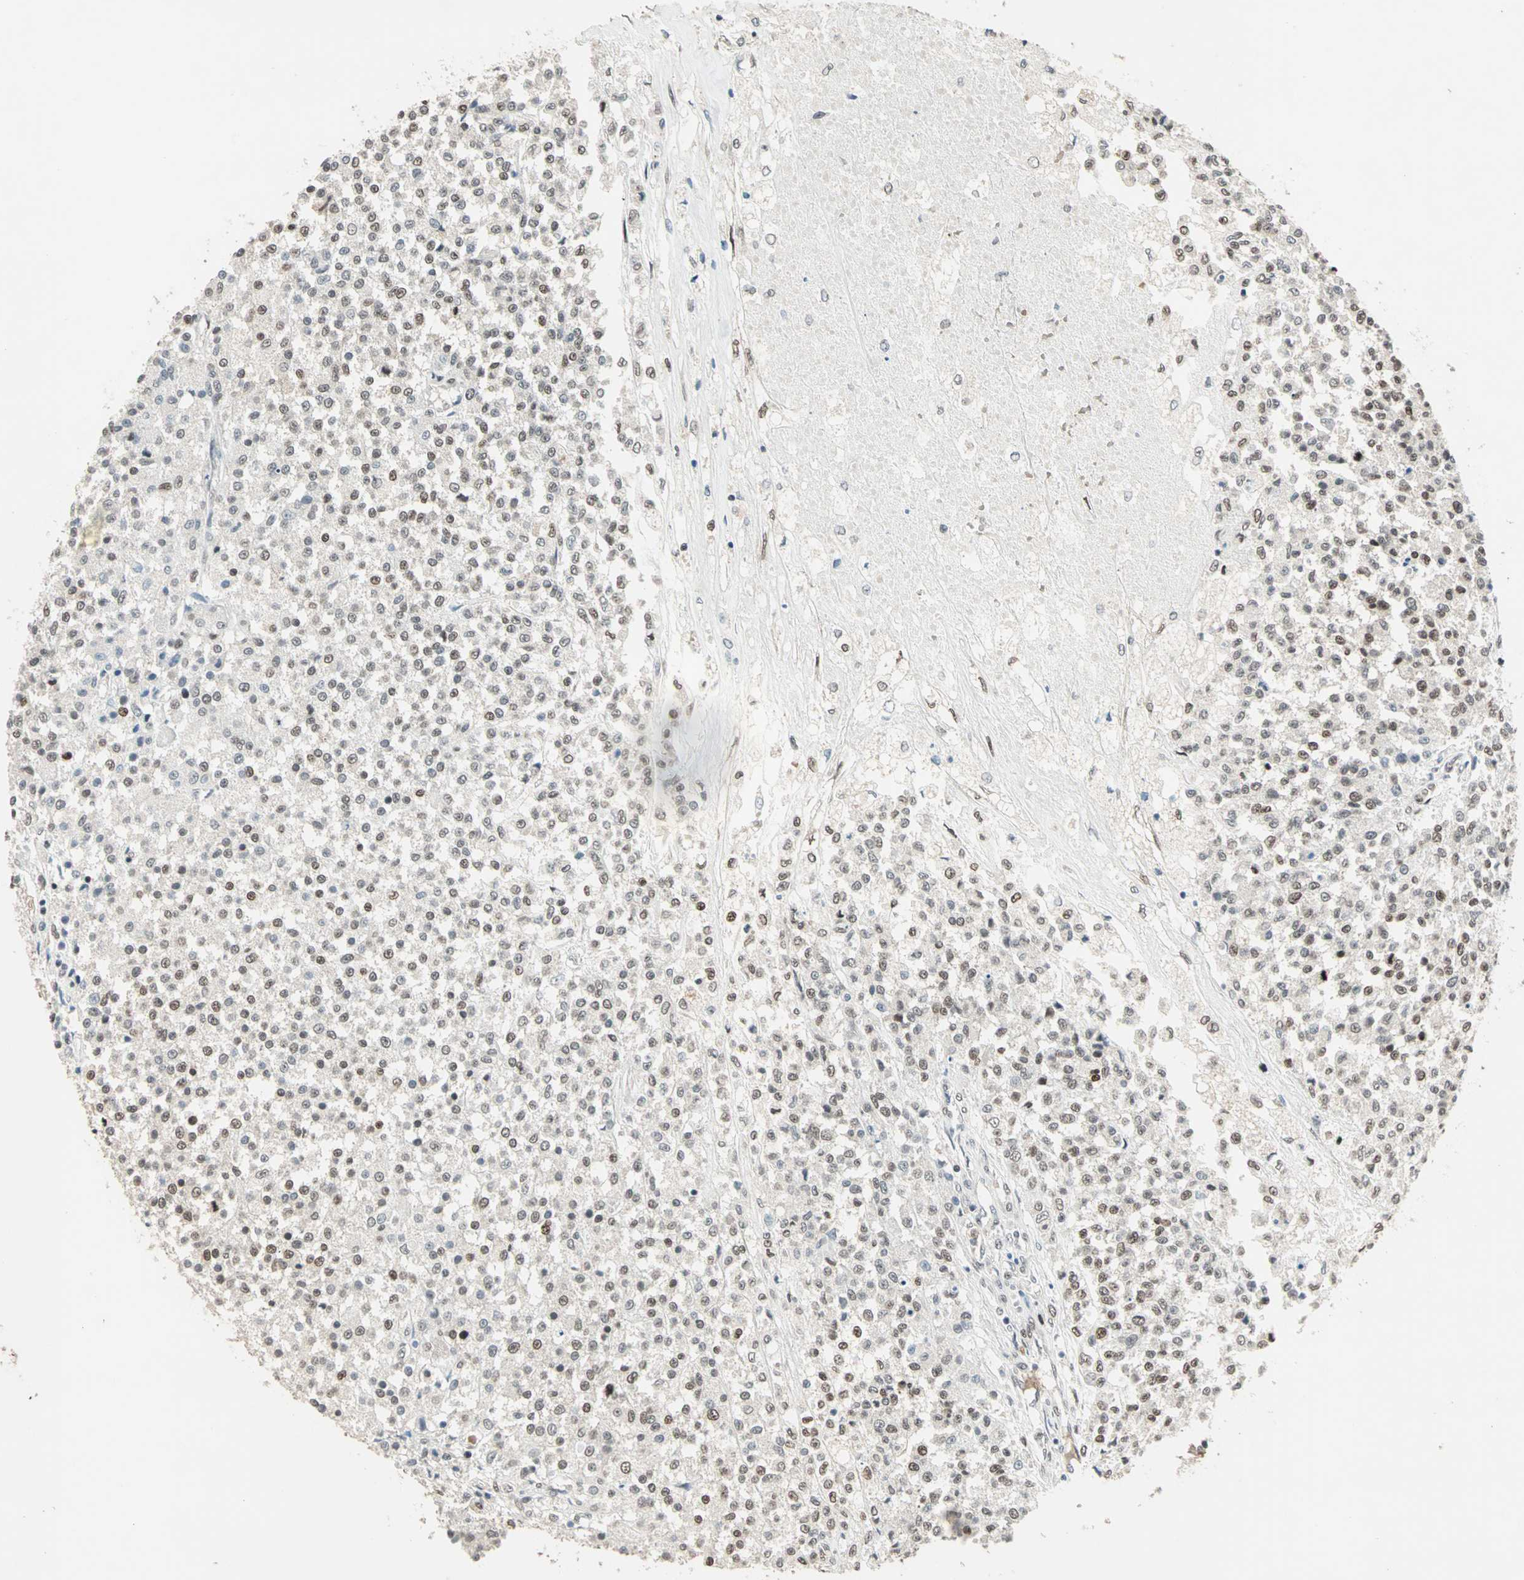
{"staining": {"intensity": "strong", "quantity": "25%-75%", "location": "nuclear"}, "tissue": "testis cancer", "cell_type": "Tumor cells", "image_type": "cancer", "snomed": [{"axis": "morphology", "description": "Seminoma, NOS"}, {"axis": "topography", "description": "Testis"}], "caption": "Tumor cells demonstrate high levels of strong nuclear staining in approximately 25%-75% of cells in human testis cancer (seminoma). (IHC, brightfield microscopy, high magnification).", "gene": "MDC1", "patient": {"sex": "male", "age": 59}}